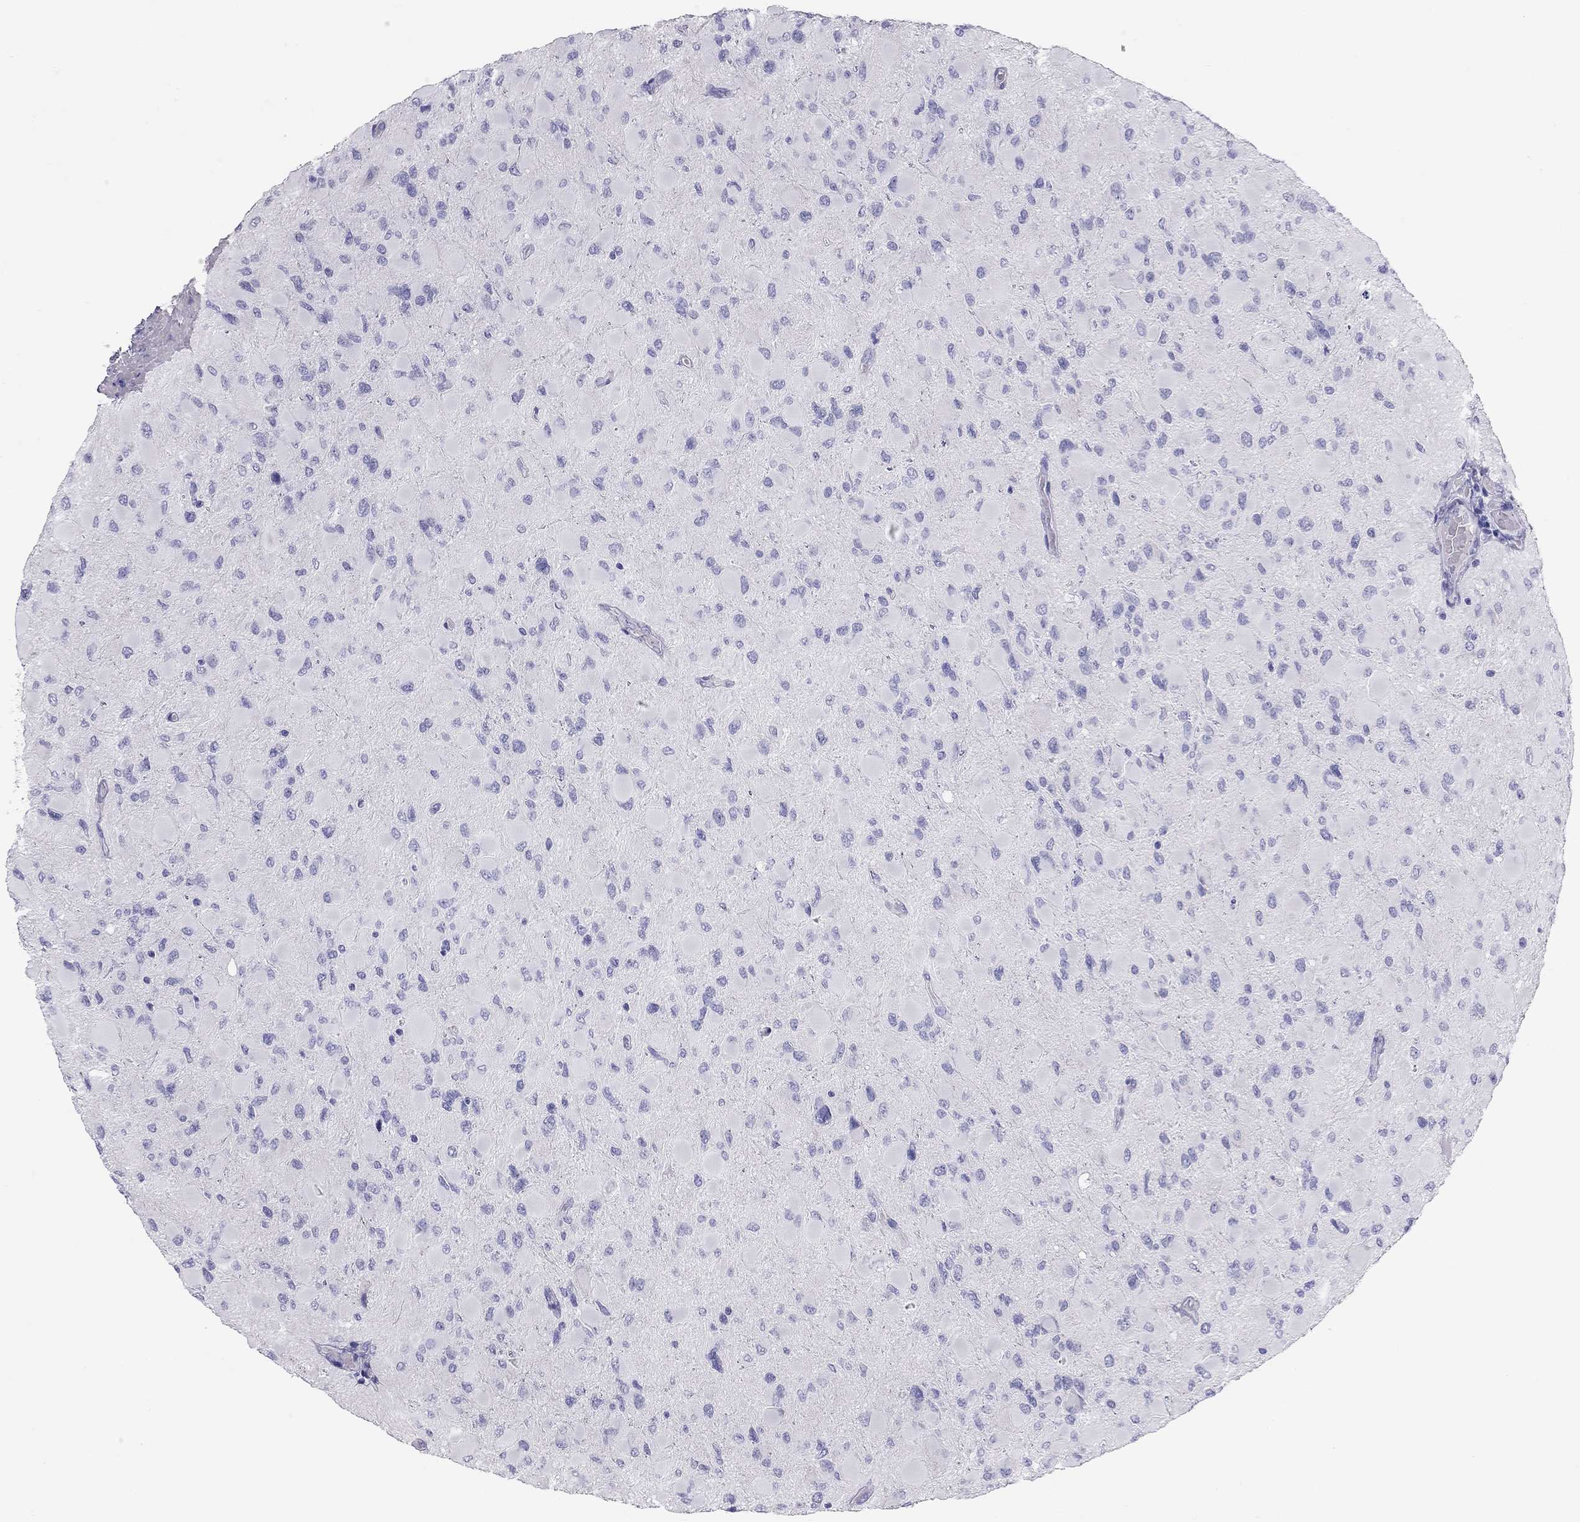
{"staining": {"intensity": "negative", "quantity": "none", "location": "none"}, "tissue": "glioma", "cell_type": "Tumor cells", "image_type": "cancer", "snomed": [{"axis": "morphology", "description": "Glioma, malignant, High grade"}, {"axis": "topography", "description": "Cerebral cortex"}], "caption": "Tumor cells show no significant positivity in glioma.", "gene": "TRPM3", "patient": {"sex": "female", "age": 36}}